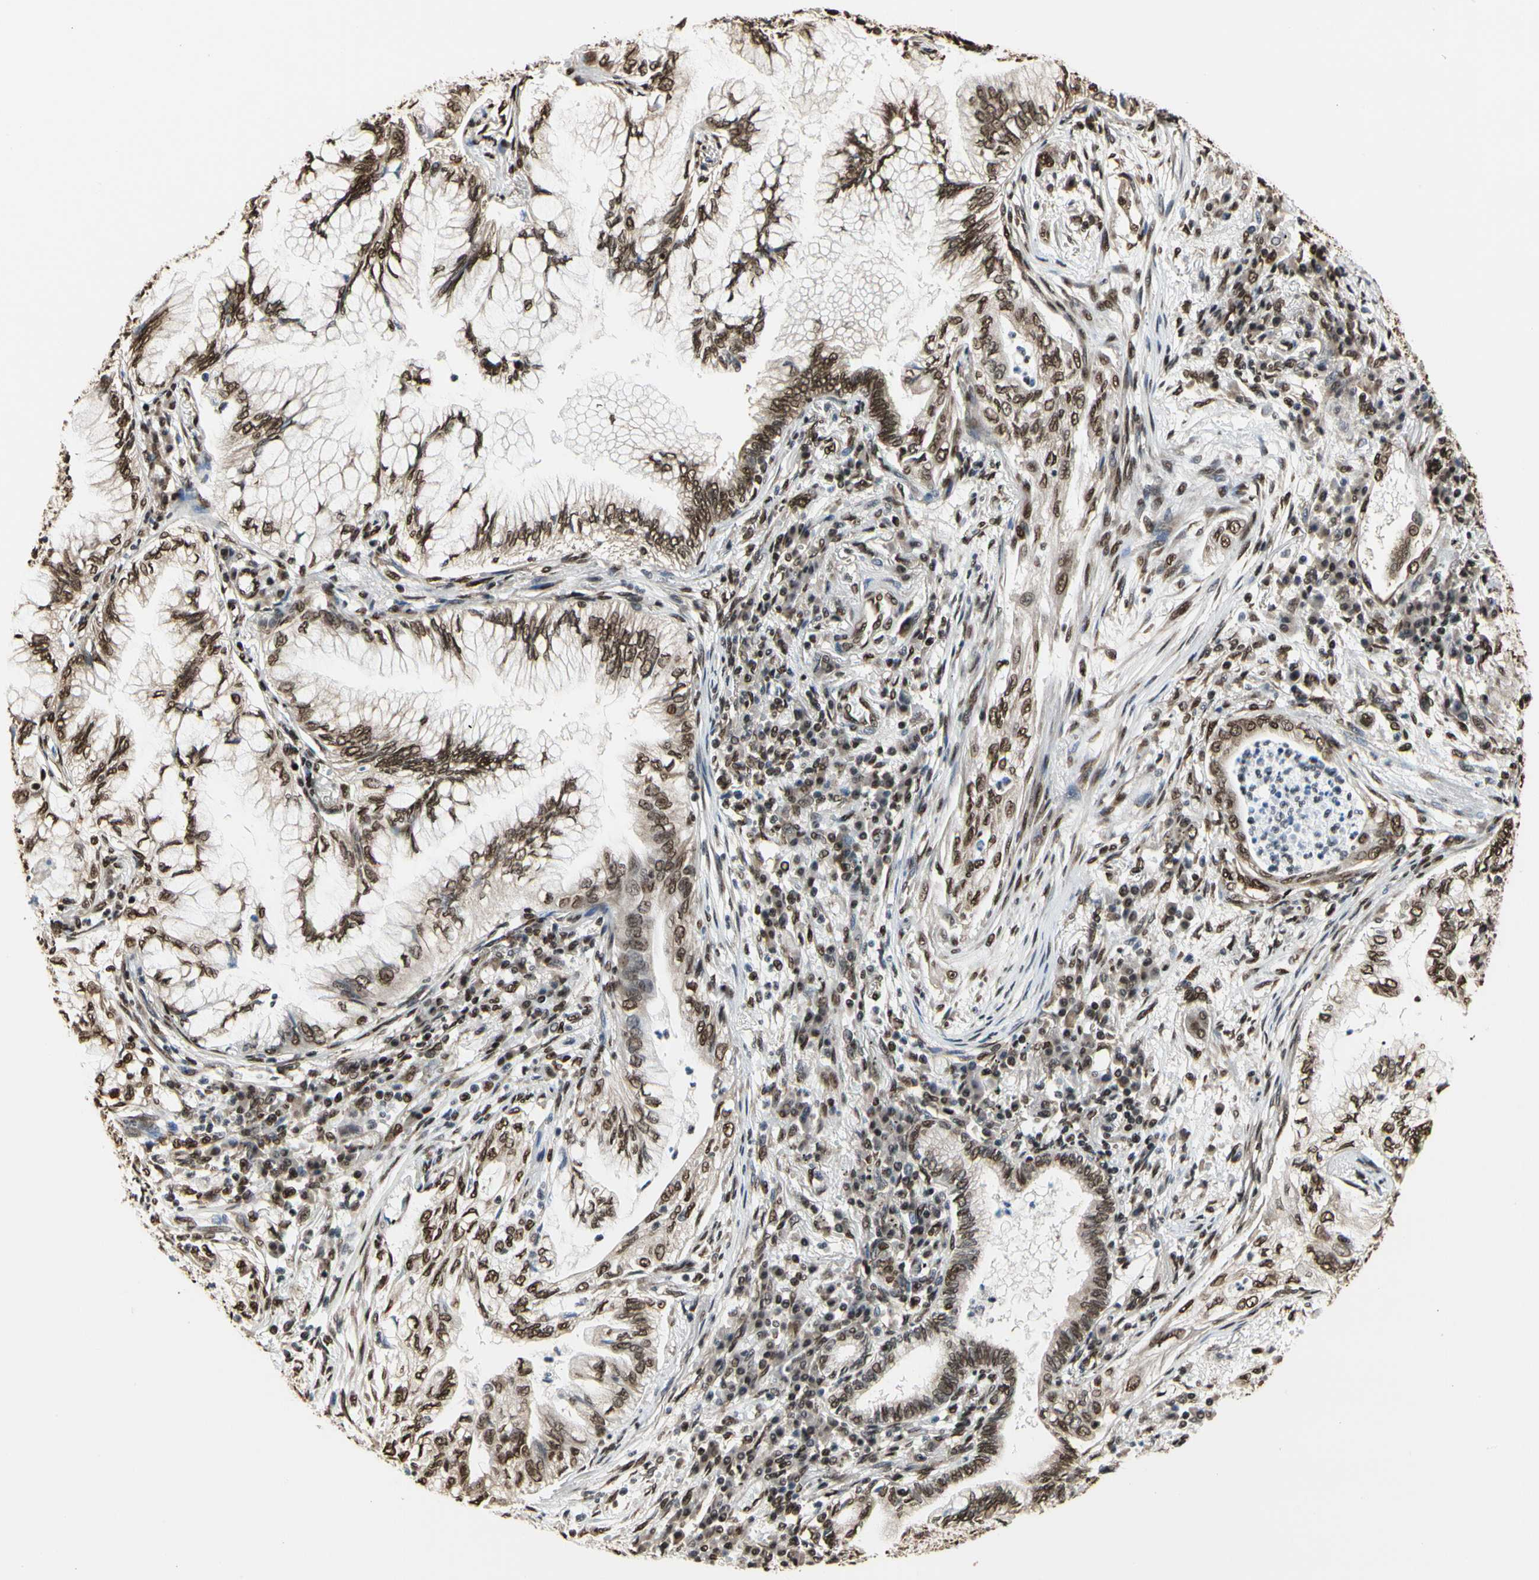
{"staining": {"intensity": "moderate", "quantity": ">75%", "location": "nuclear"}, "tissue": "lung cancer", "cell_type": "Tumor cells", "image_type": "cancer", "snomed": [{"axis": "morphology", "description": "Normal tissue, NOS"}, {"axis": "morphology", "description": "Adenocarcinoma, NOS"}, {"axis": "topography", "description": "Bronchus"}, {"axis": "topography", "description": "Lung"}], "caption": "A high-resolution image shows immunohistochemistry (IHC) staining of lung adenocarcinoma, which exhibits moderate nuclear staining in approximately >75% of tumor cells. The protein is shown in brown color, while the nuclei are stained blue.", "gene": "HNRNPK", "patient": {"sex": "female", "age": 70}}